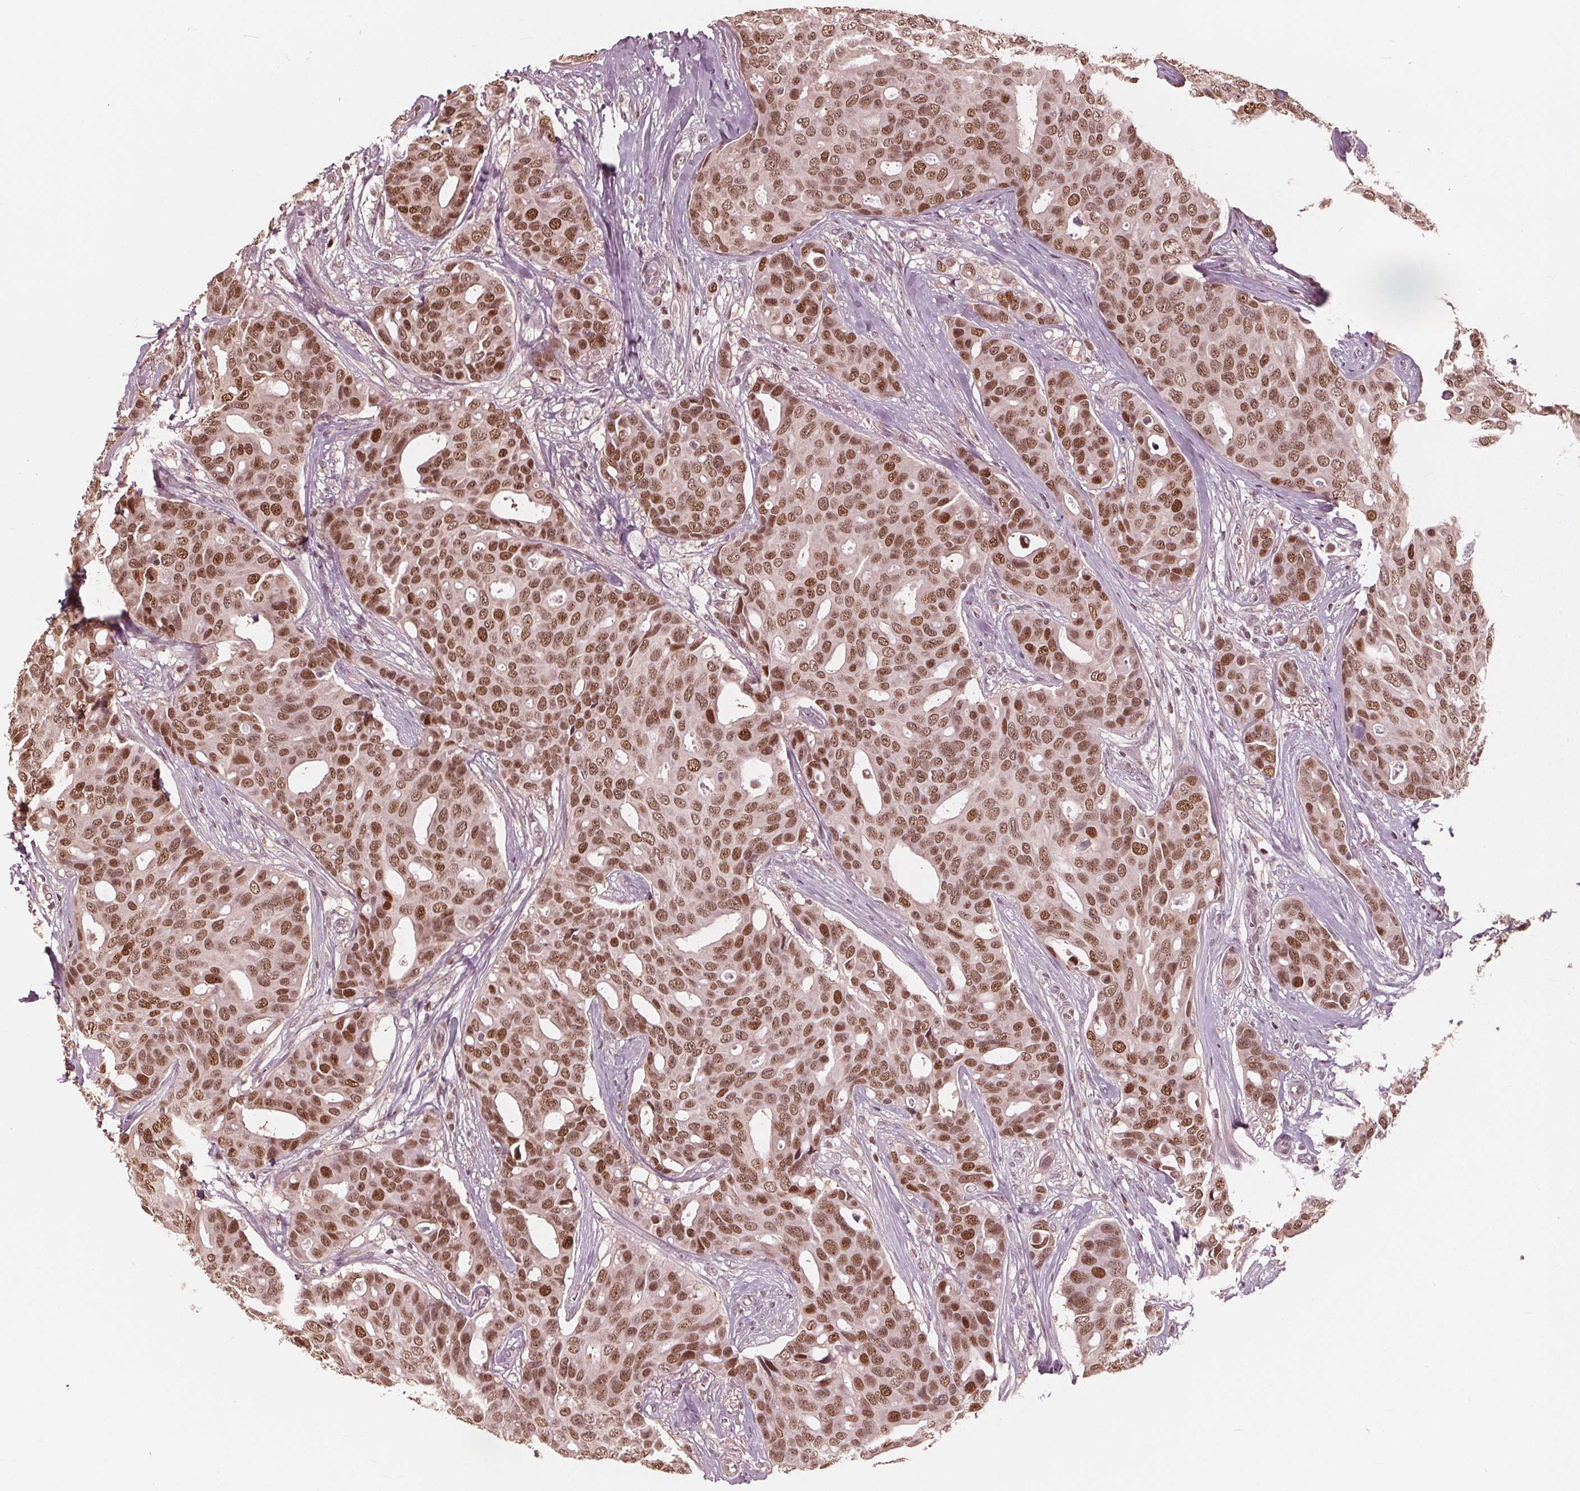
{"staining": {"intensity": "moderate", "quantity": ">75%", "location": "nuclear"}, "tissue": "breast cancer", "cell_type": "Tumor cells", "image_type": "cancer", "snomed": [{"axis": "morphology", "description": "Duct carcinoma"}, {"axis": "topography", "description": "Breast"}], "caption": "An IHC photomicrograph of neoplastic tissue is shown. Protein staining in brown highlights moderate nuclear positivity in breast cancer within tumor cells. (DAB (3,3'-diaminobenzidine) = brown stain, brightfield microscopy at high magnification).", "gene": "HIRIP3", "patient": {"sex": "female", "age": 54}}